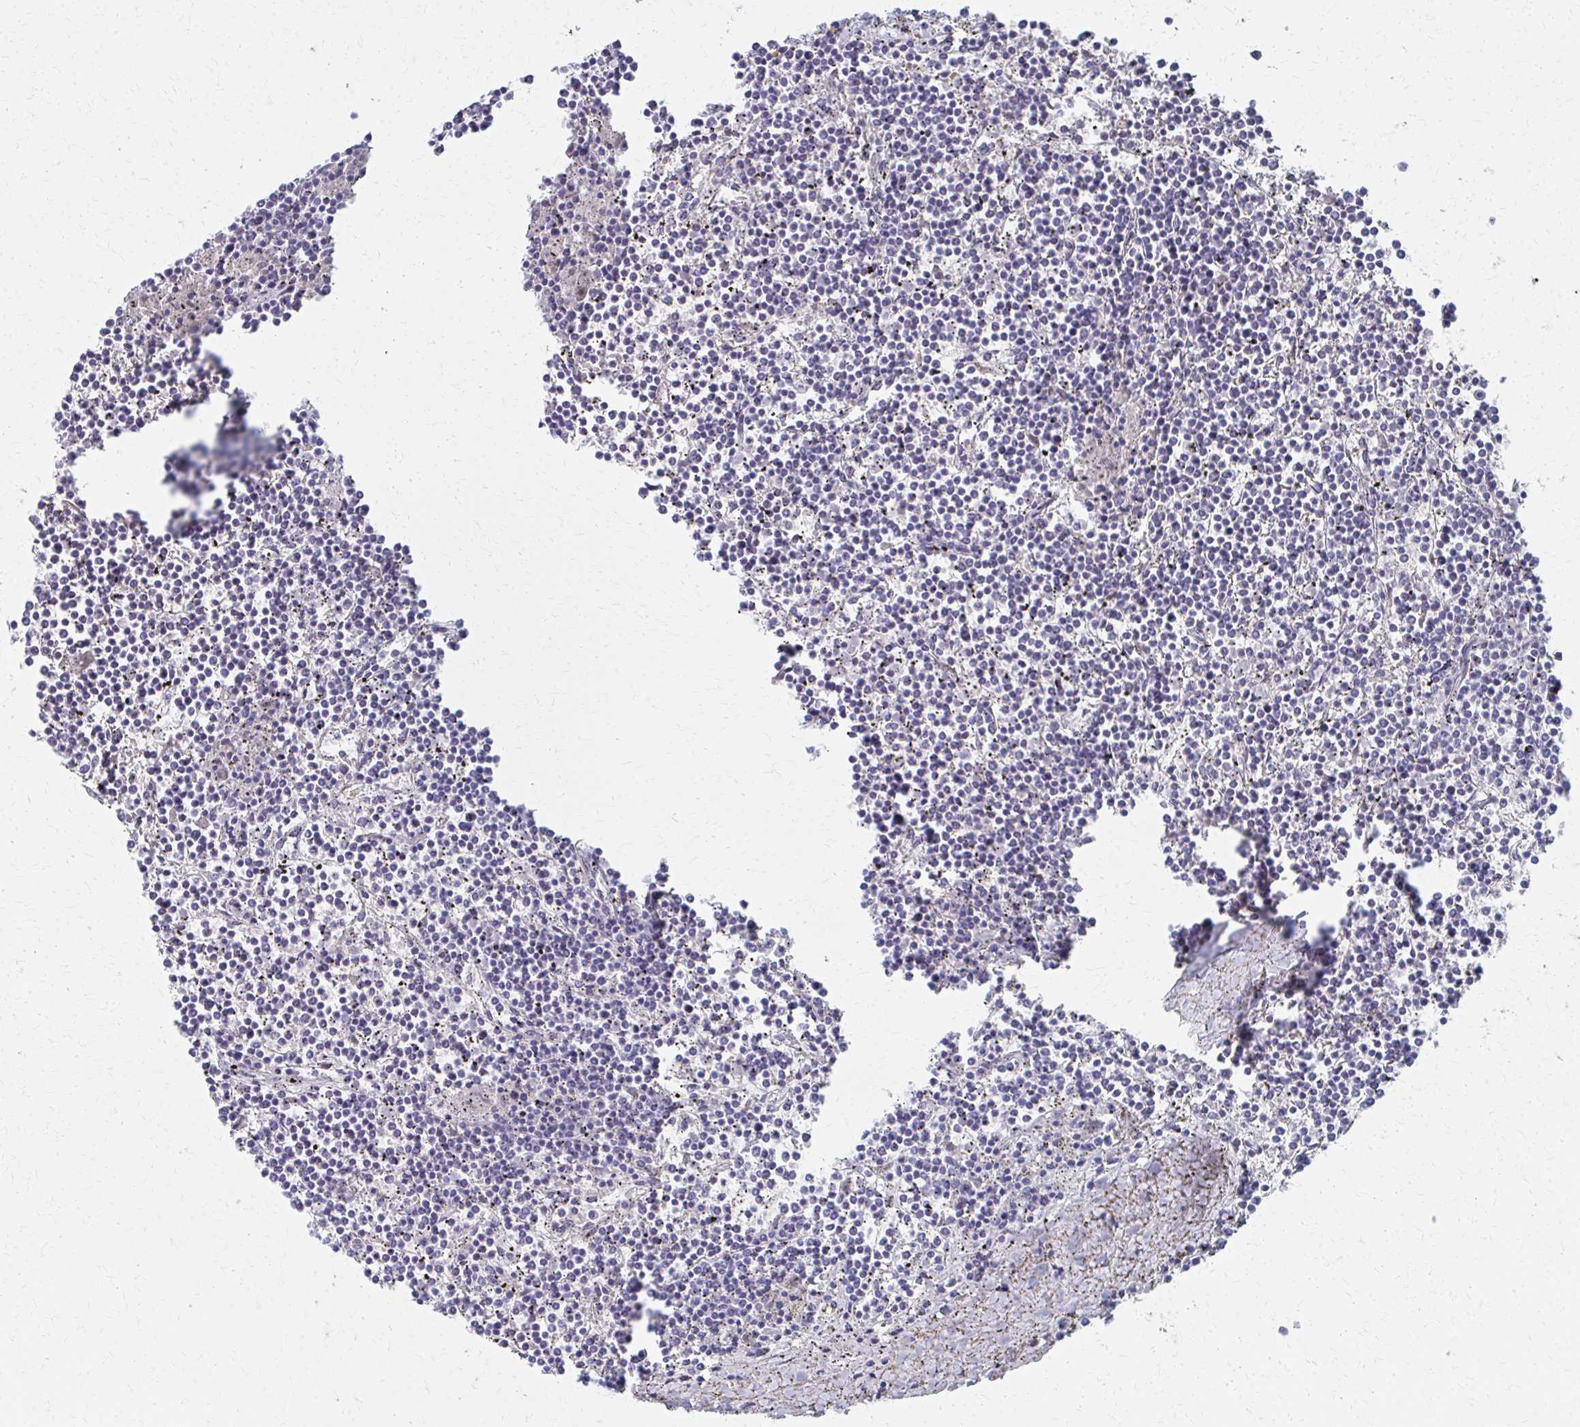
{"staining": {"intensity": "negative", "quantity": "none", "location": "none"}, "tissue": "lymphoma", "cell_type": "Tumor cells", "image_type": "cancer", "snomed": [{"axis": "morphology", "description": "Malignant lymphoma, non-Hodgkin's type, Low grade"}, {"axis": "topography", "description": "Spleen"}], "caption": "Tumor cells show no significant protein expression in low-grade malignant lymphoma, non-Hodgkin's type. (Stains: DAB (3,3'-diaminobenzidine) IHC with hematoxylin counter stain, Microscopy: brightfield microscopy at high magnification).", "gene": "MS4A2", "patient": {"sex": "female", "age": 19}}